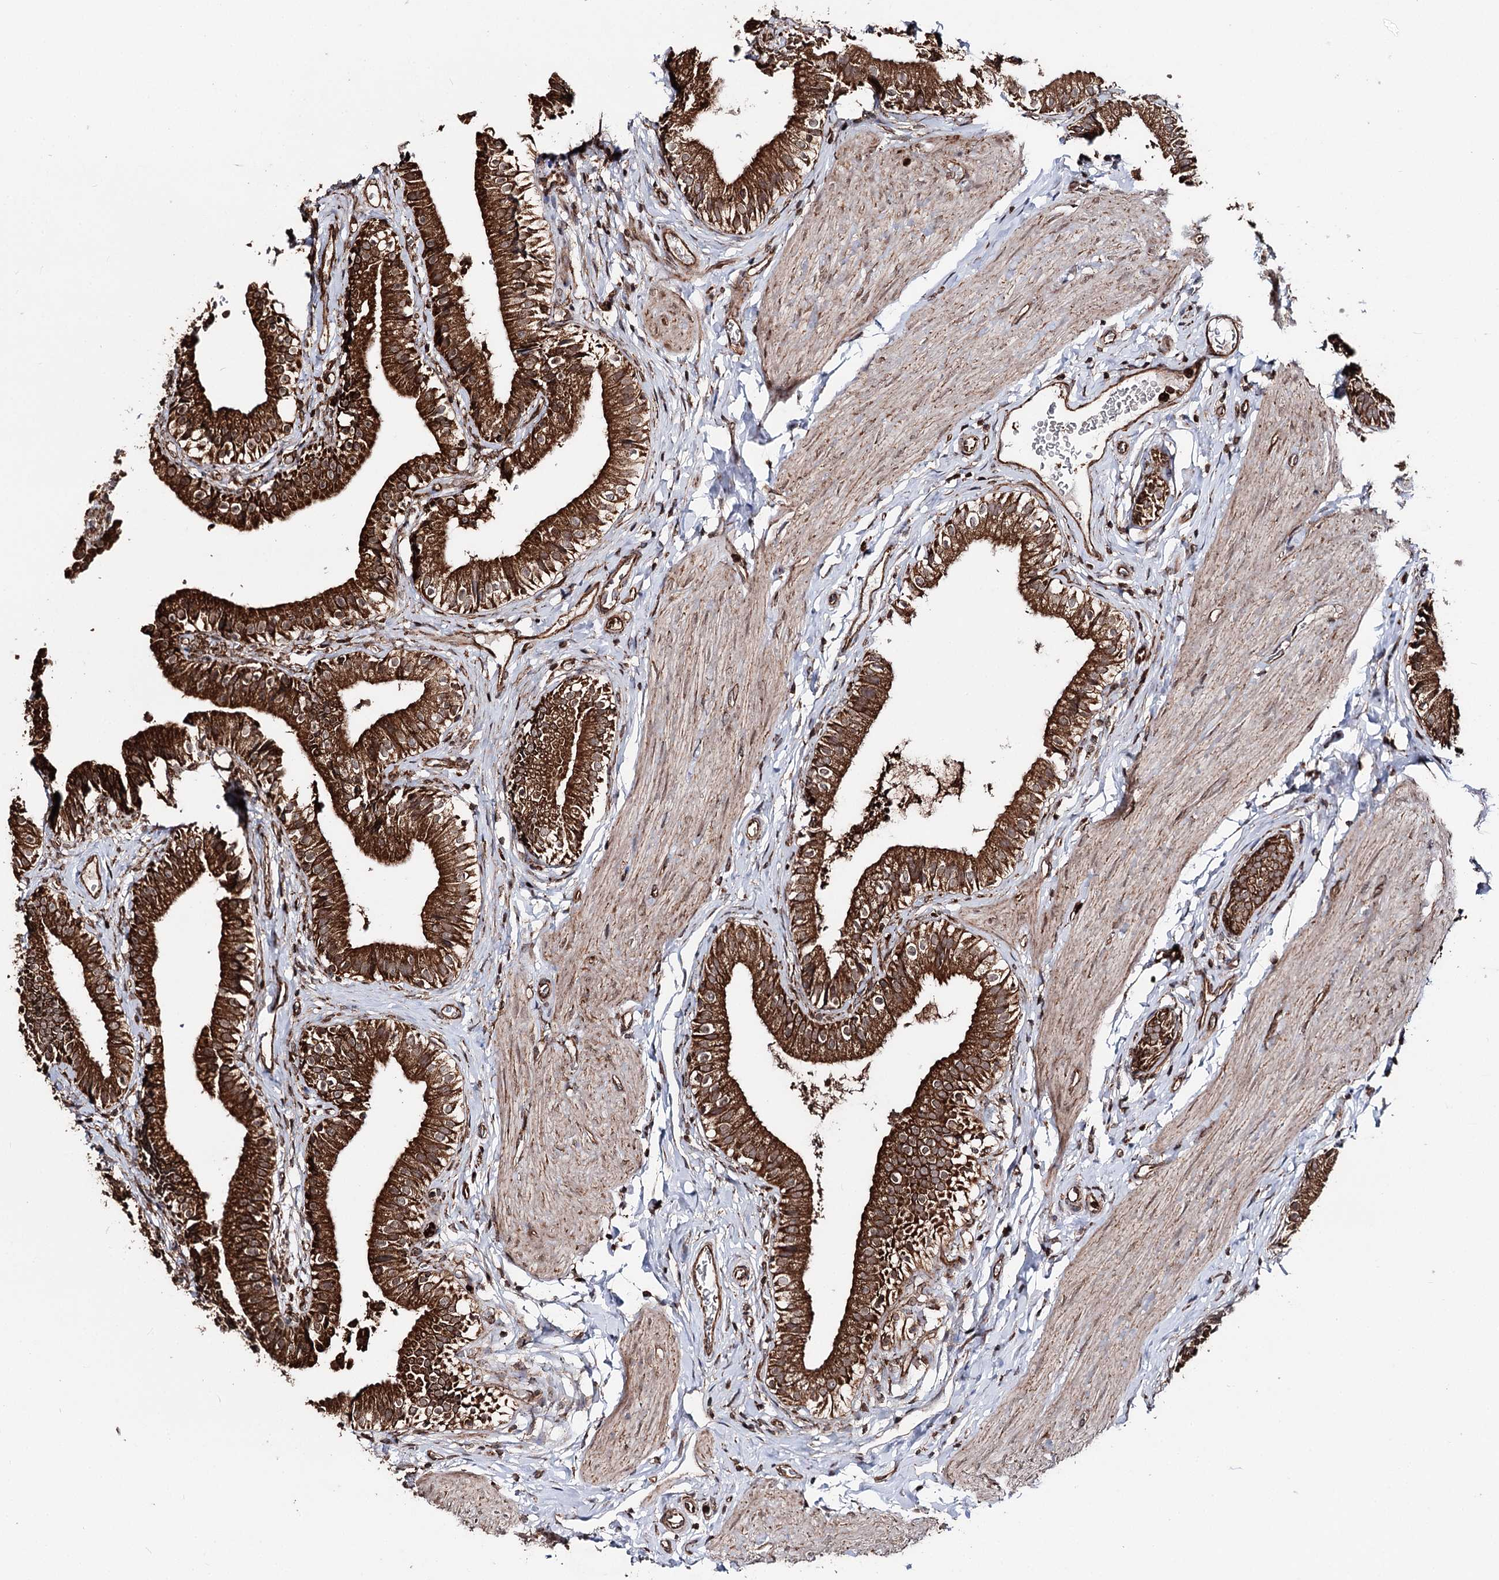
{"staining": {"intensity": "strong", "quantity": ">75%", "location": "cytoplasmic/membranous"}, "tissue": "gallbladder", "cell_type": "Glandular cells", "image_type": "normal", "snomed": [{"axis": "morphology", "description": "Normal tissue, NOS"}, {"axis": "topography", "description": "Gallbladder"}], "caption": "Protein staining demonstrates strong cytoplasmic/membranous positivity in about >75% of glandular cells in normal gallbladder.", "gene": "FGFR1OP2", "patient": {"sex": "female", "age": 47}}